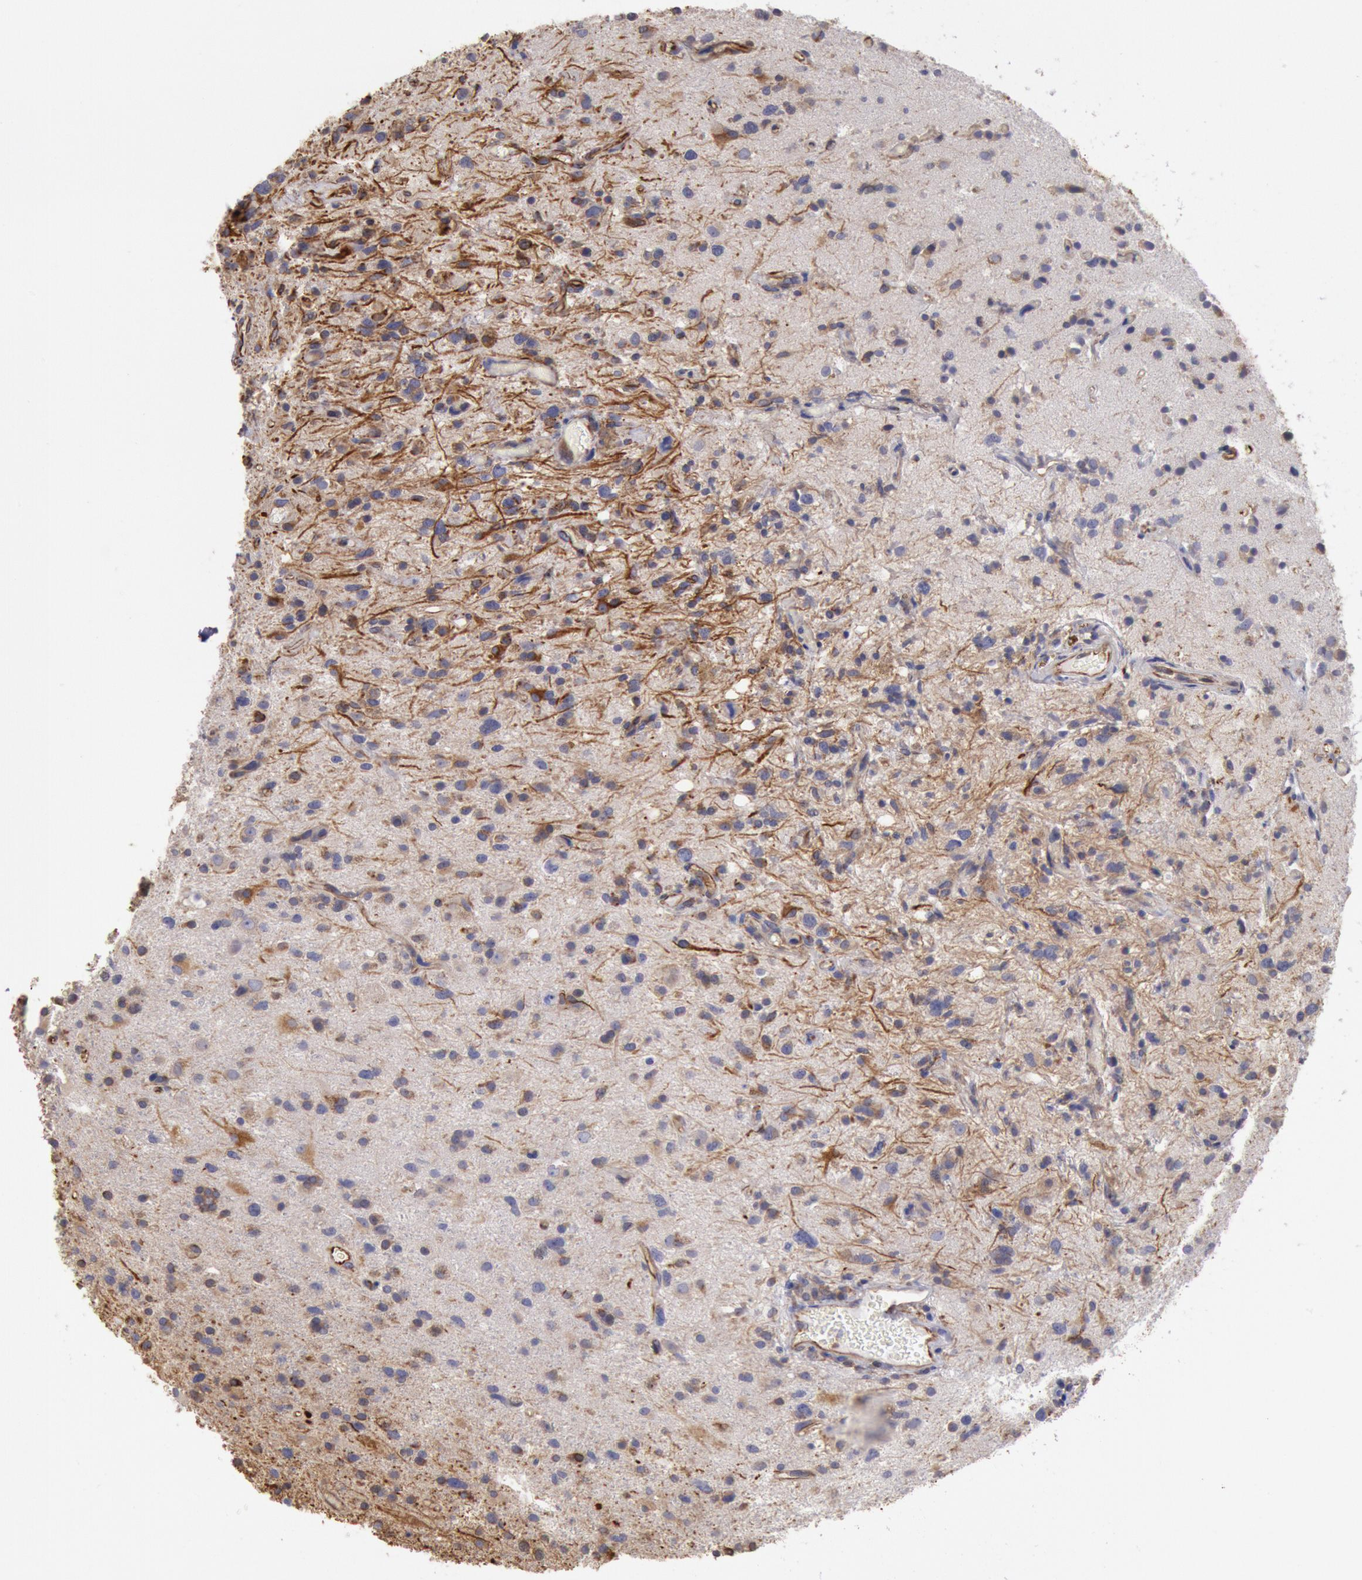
{"staining": {"intensity": "moderate", "quantity": "25%-75%", "location": "cytoplasmic/membranous"}, "tissue": "glioma", "cell_type": "Tumor cells", "image_type": "cancer", "snomed": [{"axis": "morphology", "description": "Glioma, malignant, High grade"}, {"axis": "topography", "description": "Brain"}], "caption": "Tumor cells reveal medium levels of moderate cytoplasmic/membranous expression in approximately 25%-75% of cells in malignant high-grade glioma.", "gene": "RNF139", "patient": {"sex": "male", "age": 48}}